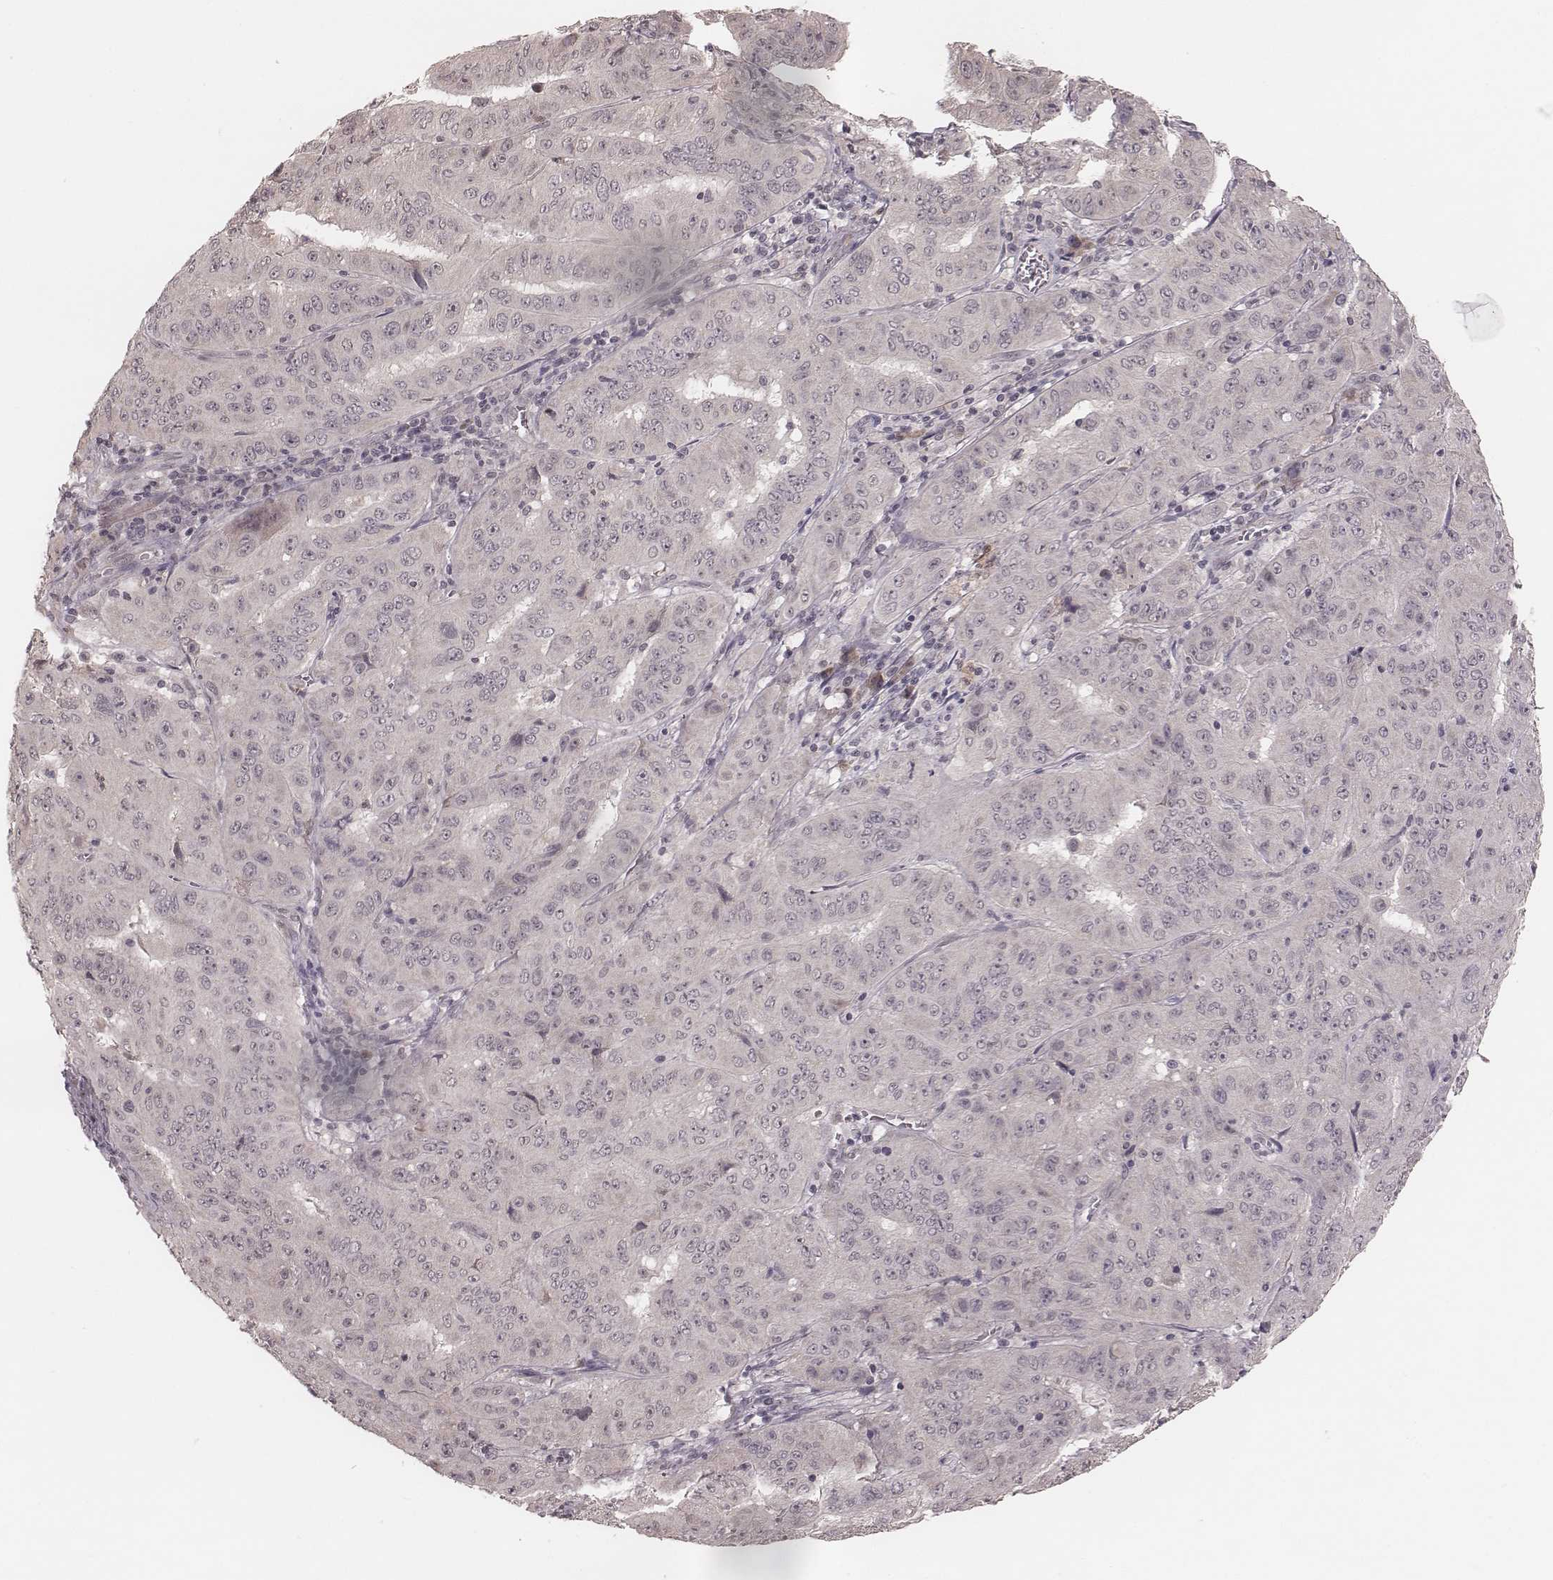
{"staining": {"intensity": "negative", "quantity": "none", "location": "none"}, "tissue": "pancreatic cancer", "cell_type": "Tumor cells", "image_type": "cancer", "snomed": [{"axis": "morphology", "description": "Adenocarcinoma, NOS"}, {"axis": "topography", "description": "Pancreas"}], "caption": "This photomicrograph is of pancreatic cancer stained with immunohistochemistry (IHC) to label a protein in brown with the nuclei are counter-stained blue. There is no expression in tumor cells.", "gene": "IL5", "patient": {"sex": "male", "age": 63}}